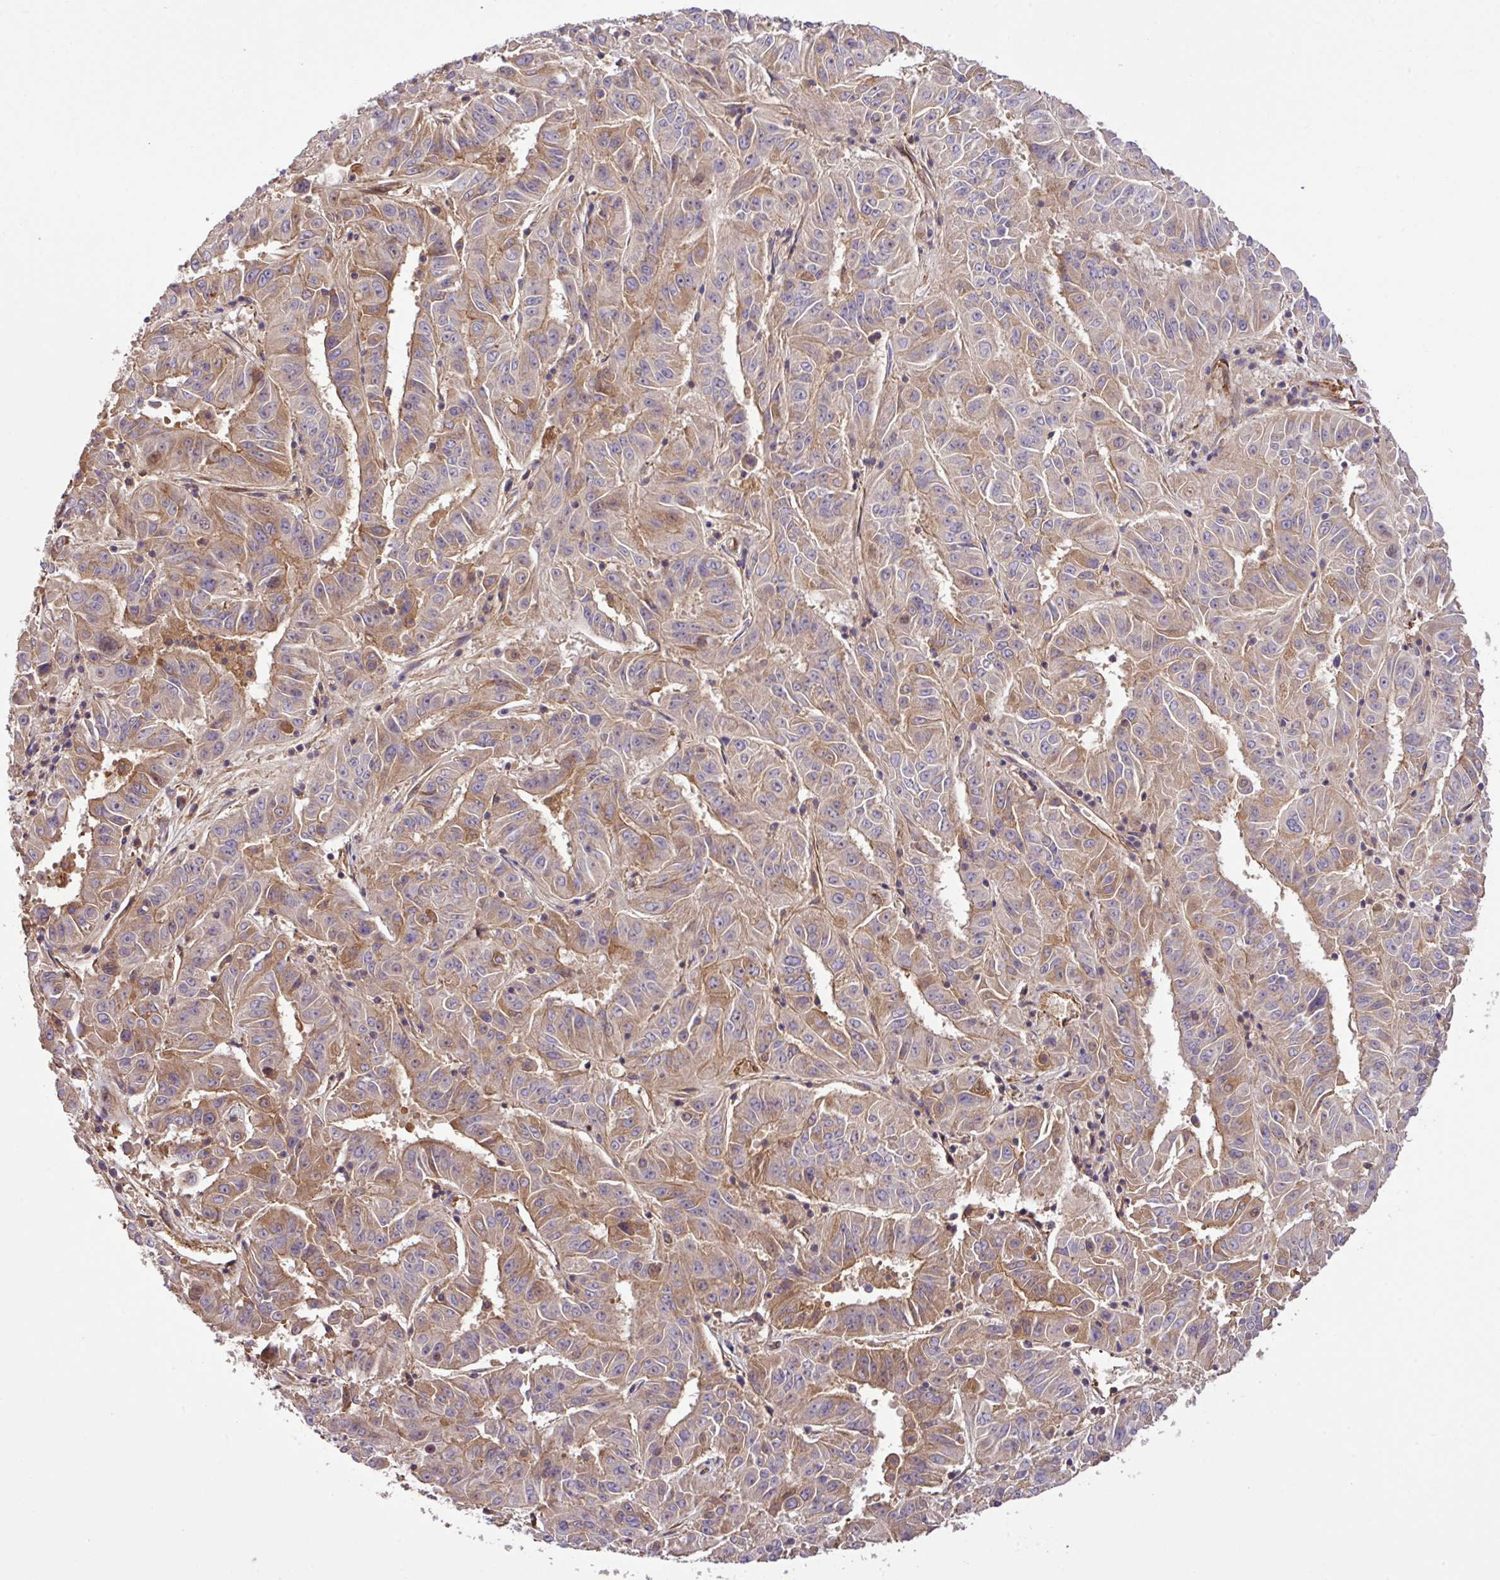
{"staining": {"intensity": "moderate", "quantity": "25%-75%", "location": "cytoplasmic/membranous"}, "tissue": "pancreatic cancer", "cell_type": "Tumor cells", "image_type": "cancer", "snomed": [{"axis": "morphology", "description": "Adenocarcinoma, NOS"}, {"axis": "topography", "description": "Pancreas"}], "caption": "Protein analysis of pancreatic cancer (adenocarcinoma) tissue shows moderate cytoplasmic/membranous expression in about 25%-75% of tumor cells. (DAB IHC, brown staining for protein, blue staining for nuclei).", "gene": "ZNF266", "patient": {"sex": "male", "age": 63}}